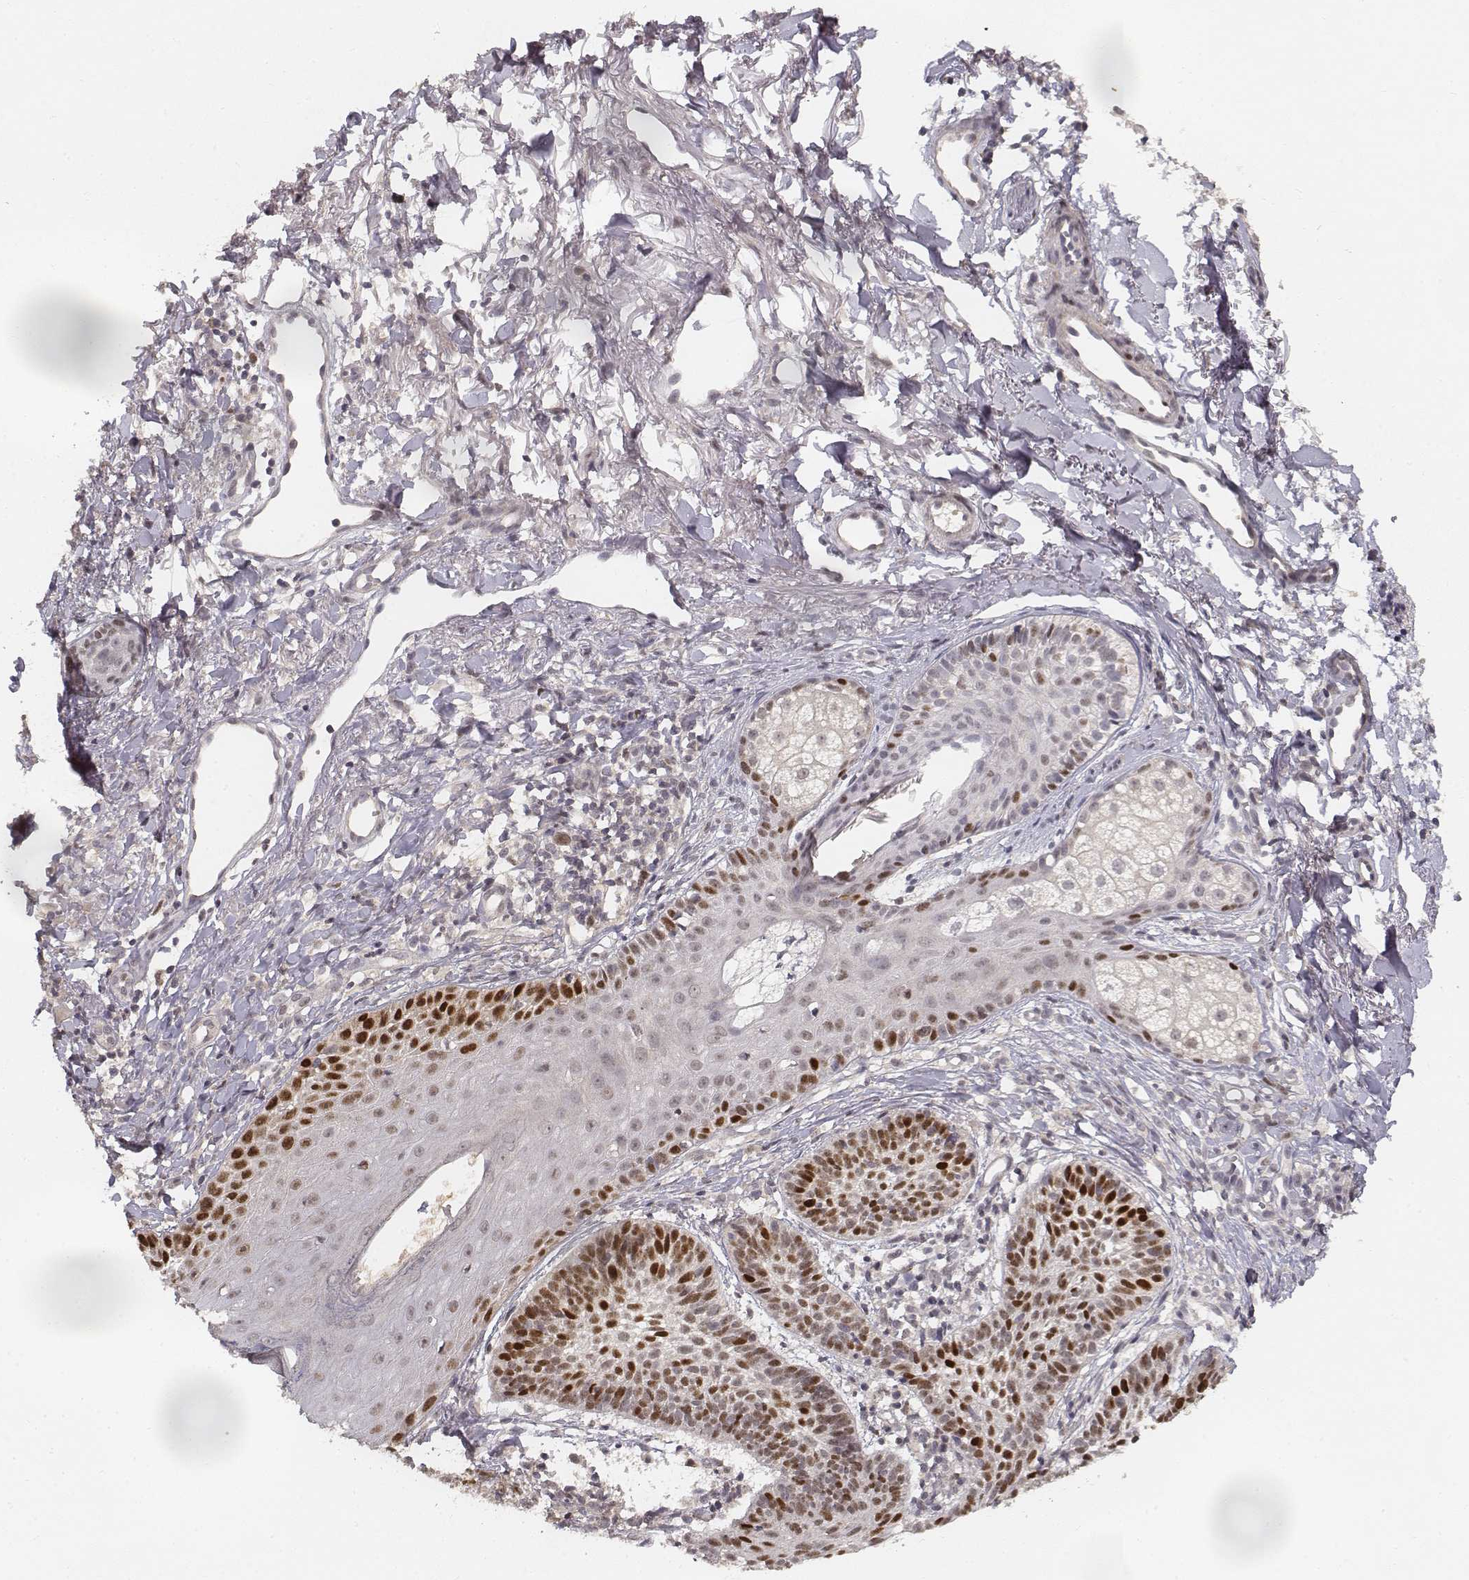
{"staining": {"intensity": "strong", "quantity": "25%-75%", "location": "nuclear"}, "tissue": "skin cancer", "cell_type": "Tumor cells", "image_type": "cancer", "snomed": [{"axis": "morphology", "description": "Basal cell carcinoma"}, {"axis": "topography", "description": "Skin"}], "caption": "Immunohistochemical staining of human skin cancer demonstrates high levels of strong nuclear protein staining in about 25%-75% of tumor cells.", "gene": "FANCD2", "patient": {"sex": "male", "age": 72}}